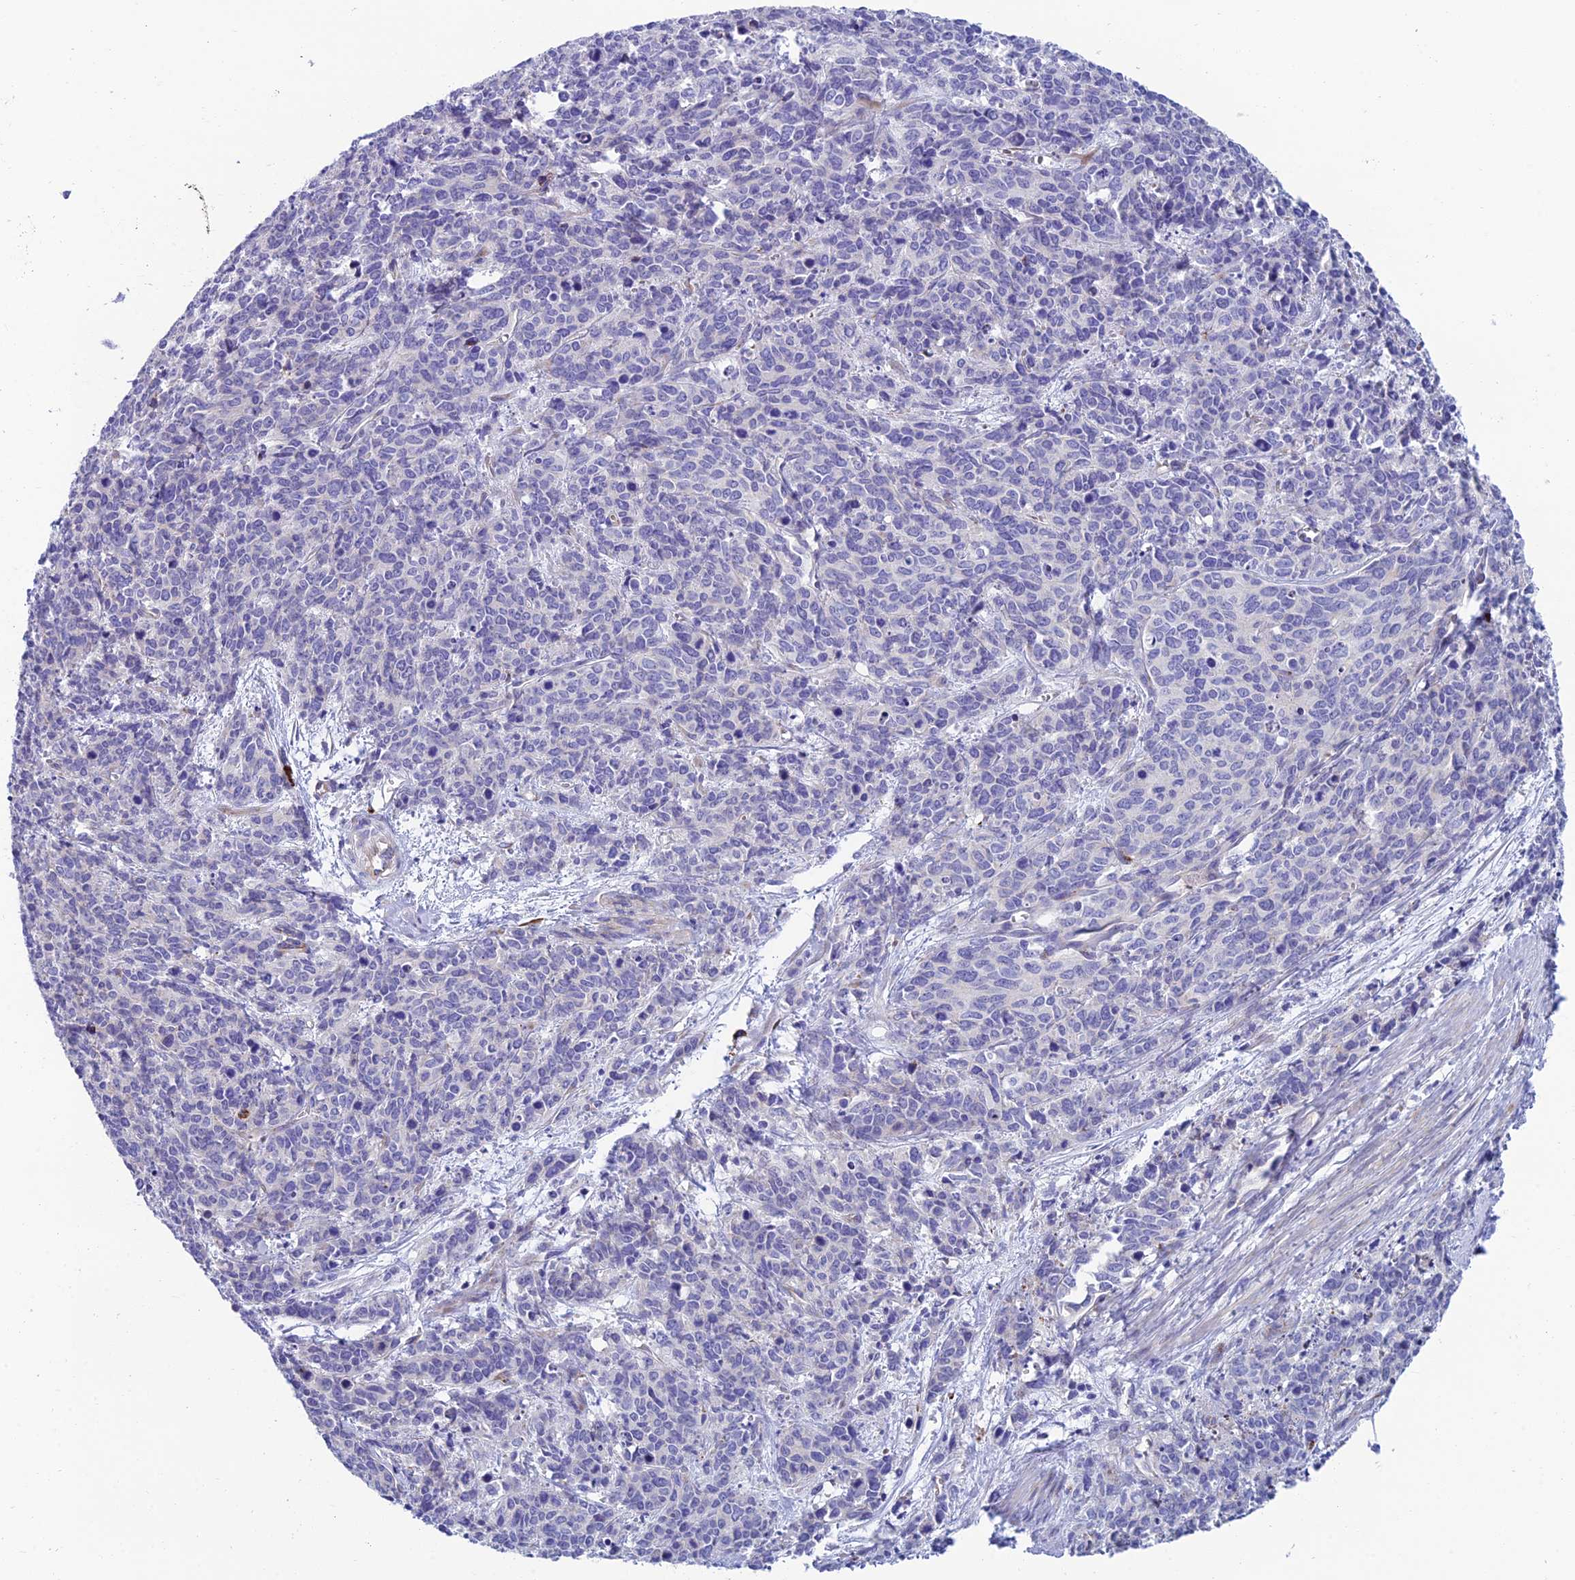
{"staining": {"intensity": "negative", "quantity": "none", "location": "none"}, "tissue": "cervical cancer", "cell_type": "Tumor cells", "image_type": "cancer", "snomed": [{"axis": "morphology", "description": "Squamous cell carcinoma, NOS"}, {"axis": "topography", "description": "Cervix"}], "caption": "A high-resolution histopathology image shows IHC staining of squamous cell carcinoma (cervical), which exhibits no significant positivity in tumor cells. The staining is performed using DAB (3,3'-diaminobenzidine) brown chromogen with nuclei counter-stained in using hematoxylin.", "gene": "MACIR", "patient": {"sex": "female", "age": 60}}